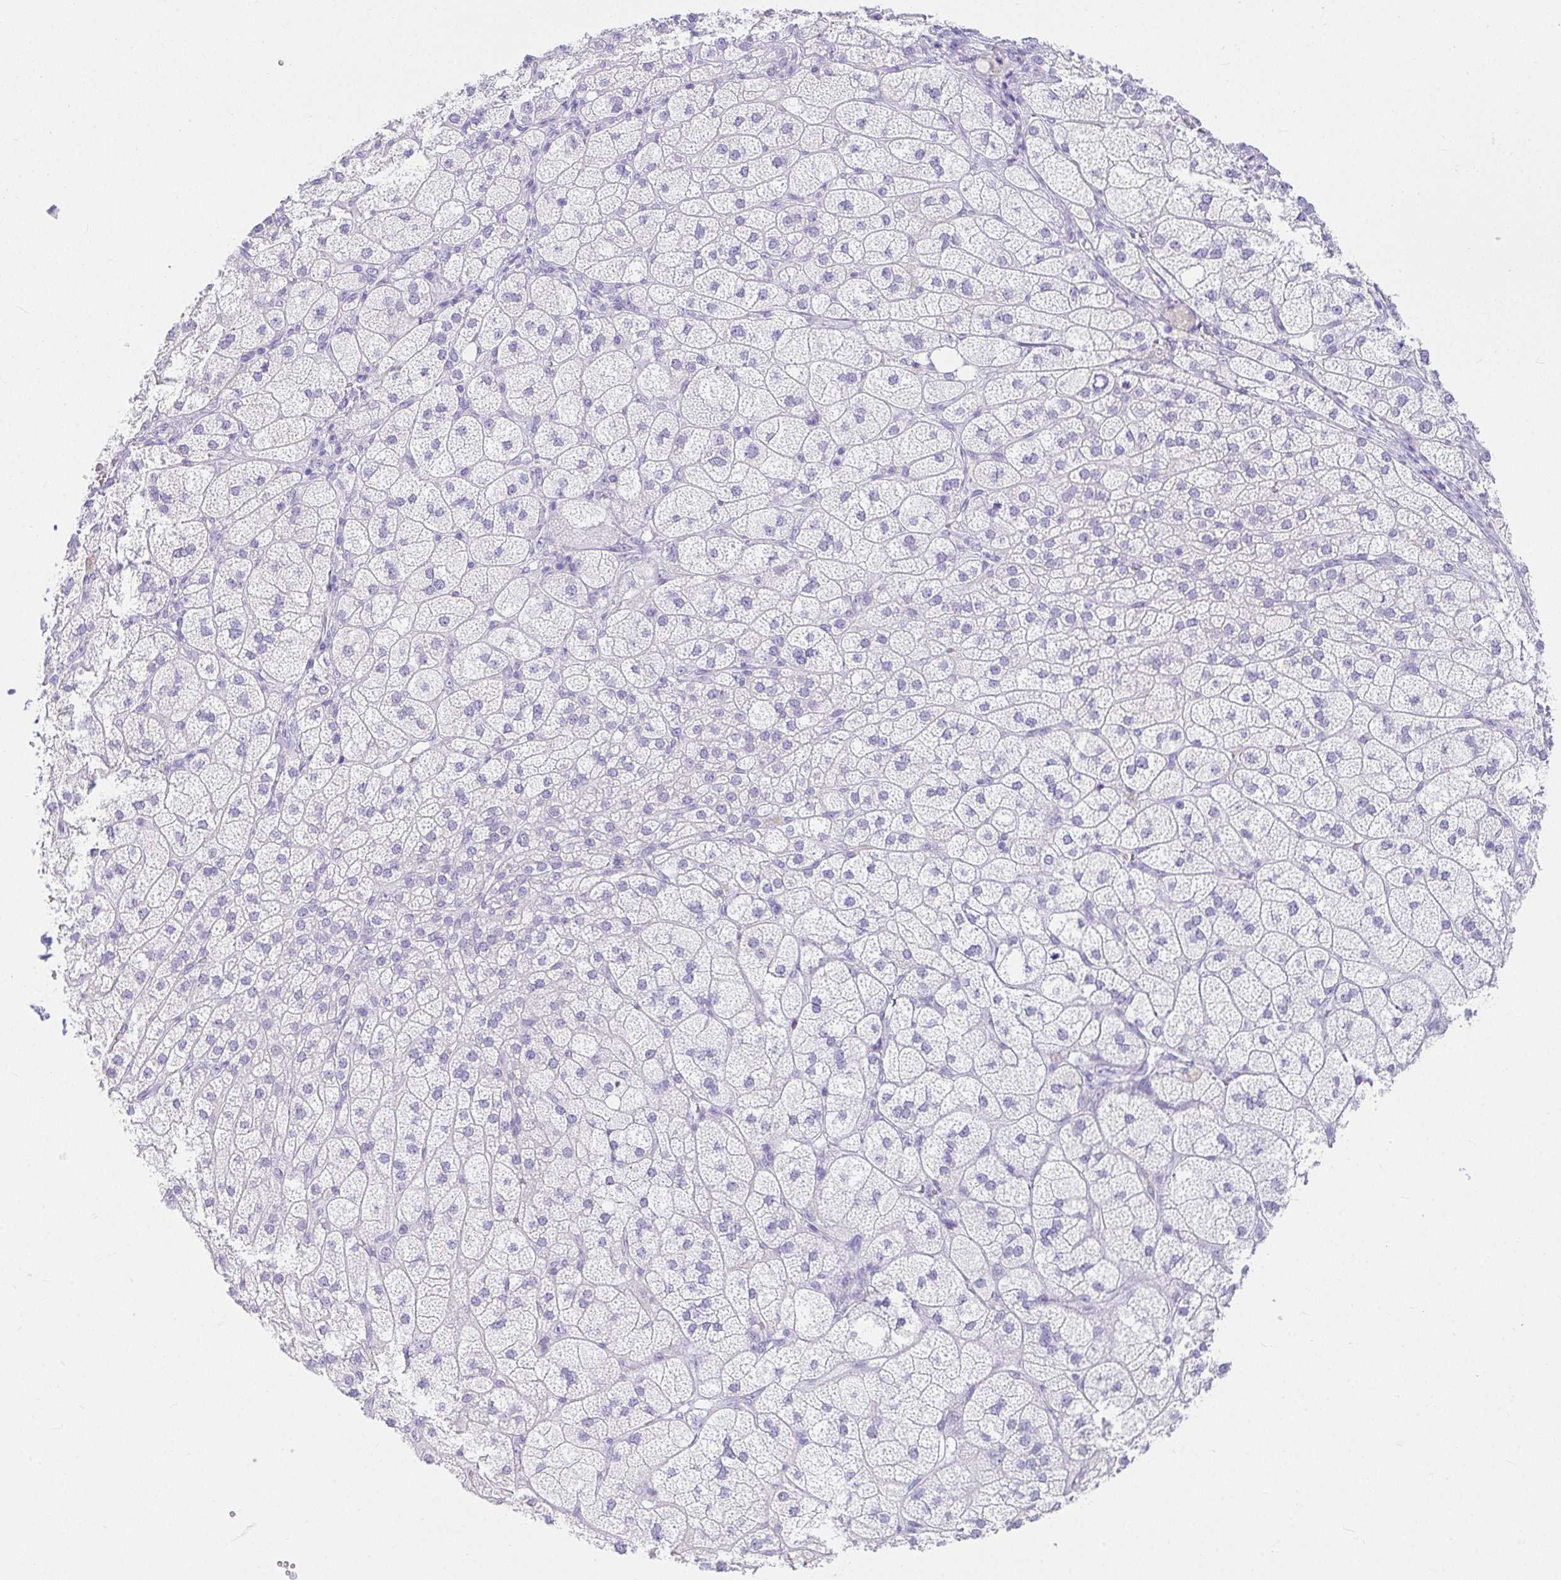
{"staining": {"intensity": "weak", "quantity": "<25%", "location": "cytoplasmic/membranous"}, "tissue": "adrenal gland", "cell_type": "Glandular cells", "image_type": "normal", "snomed": [{"axis": "morphology", "description": "Normal tissue, NOS"}, {"axis": "topography", "description": "Adrenal gland"}], "caption": "An image of adrenal gland stained for a protein exhibits no brown staining in glandular cells. (Brightfield microscopy of DAB (3,3'-diaminobenzidine) immunohistochemistry at high magnification).", "gene": "VGLL1", "patient": {"sex": "female", "age": 60}}